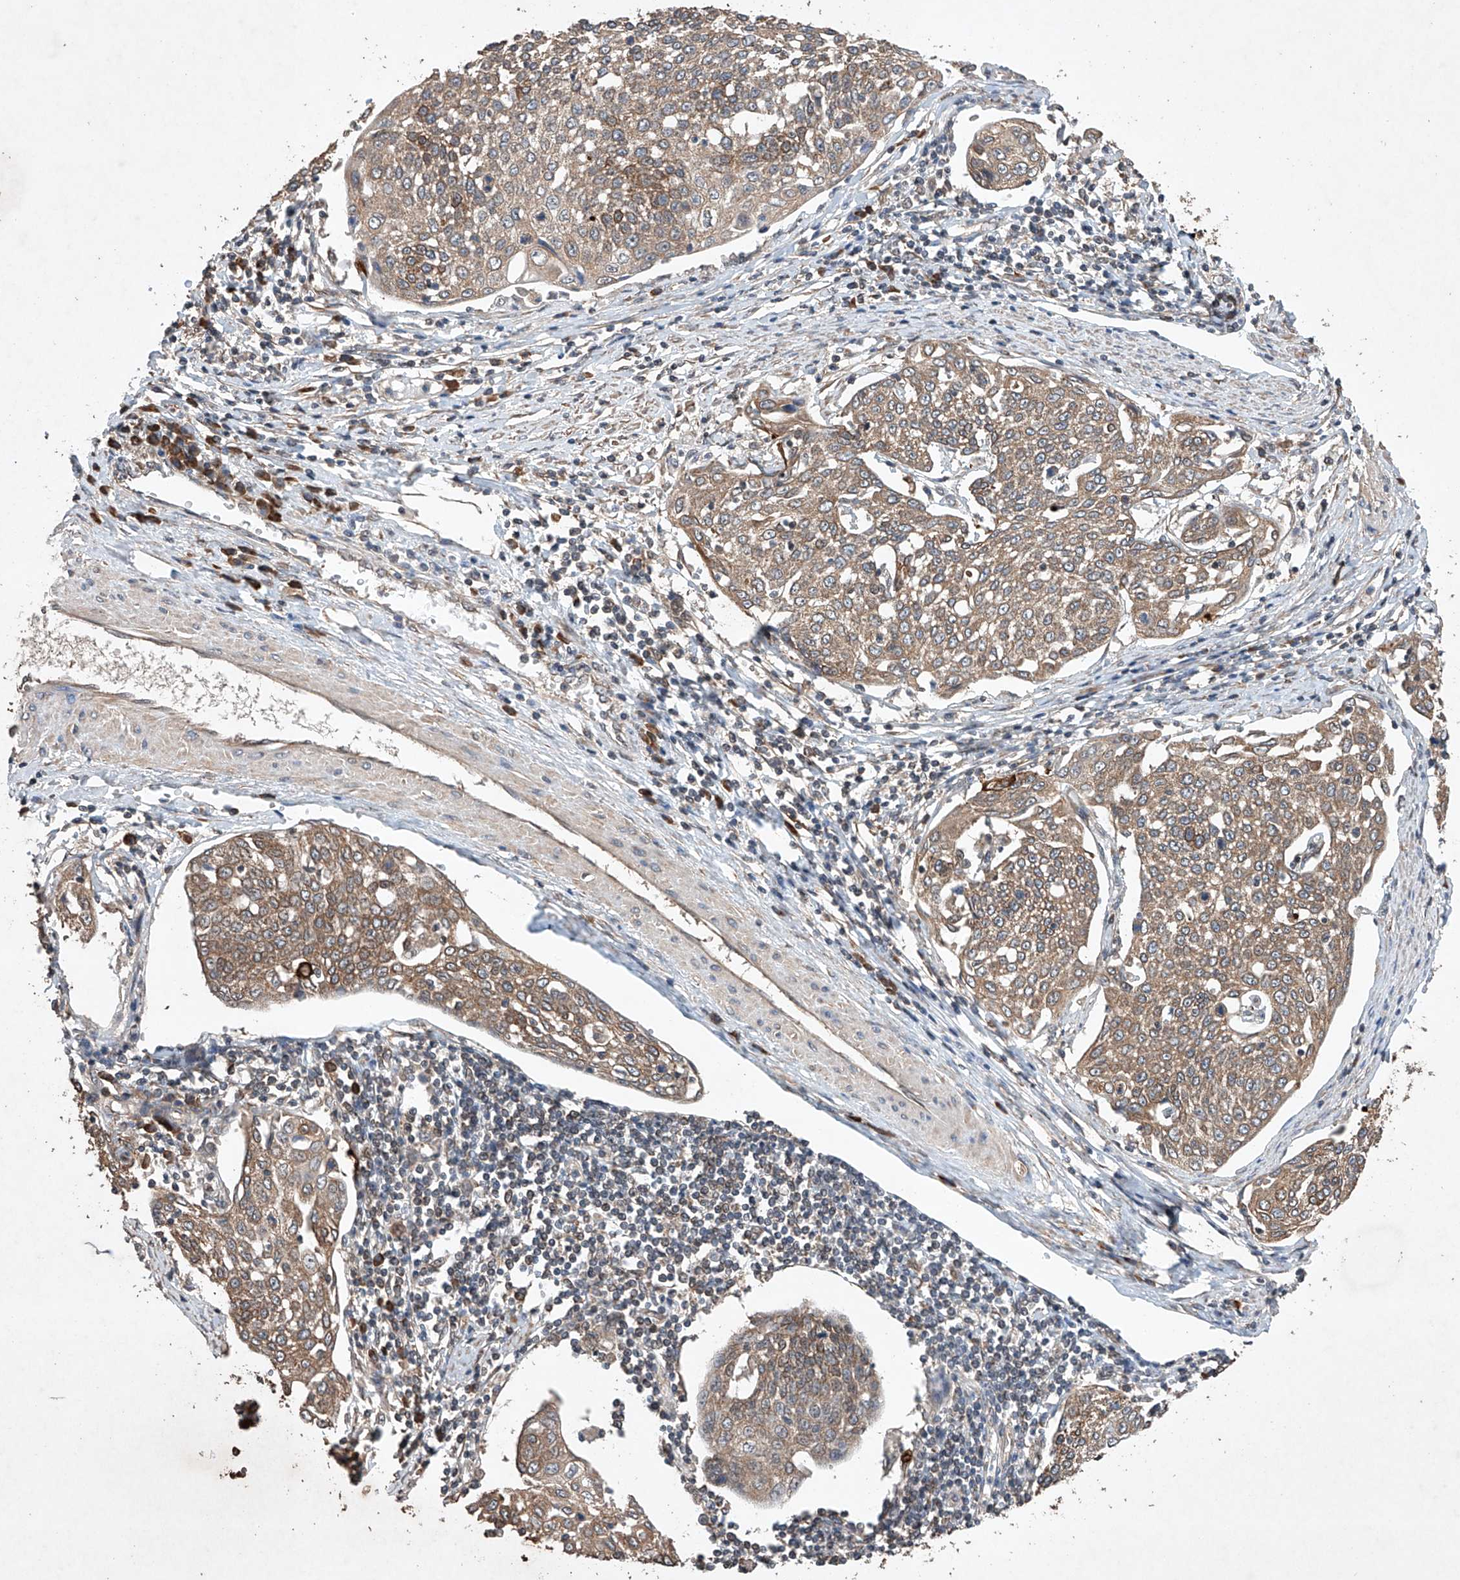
{"staining": {"intensity": "moderate", "quantity": ">75%", "location": "cytoplasmic/membranous"}, "tissue": "cervical cancer", "cell_type": "Tumor cells", "image_type": "cancer", "snomed": [{"axis": "morphology", "description": "Squamous cell carcinoma, NOS"}, {"axis": "topography", "description": "Cervix"}], "caption": "Protein analysis of cervical squamous cell carcinoma tissue reveals moderate cytoplasmic/membranous positivity in about >75% of tumor cells.", "gene": "LURAP1", "patient": {"sex": "female", "age": 34}}